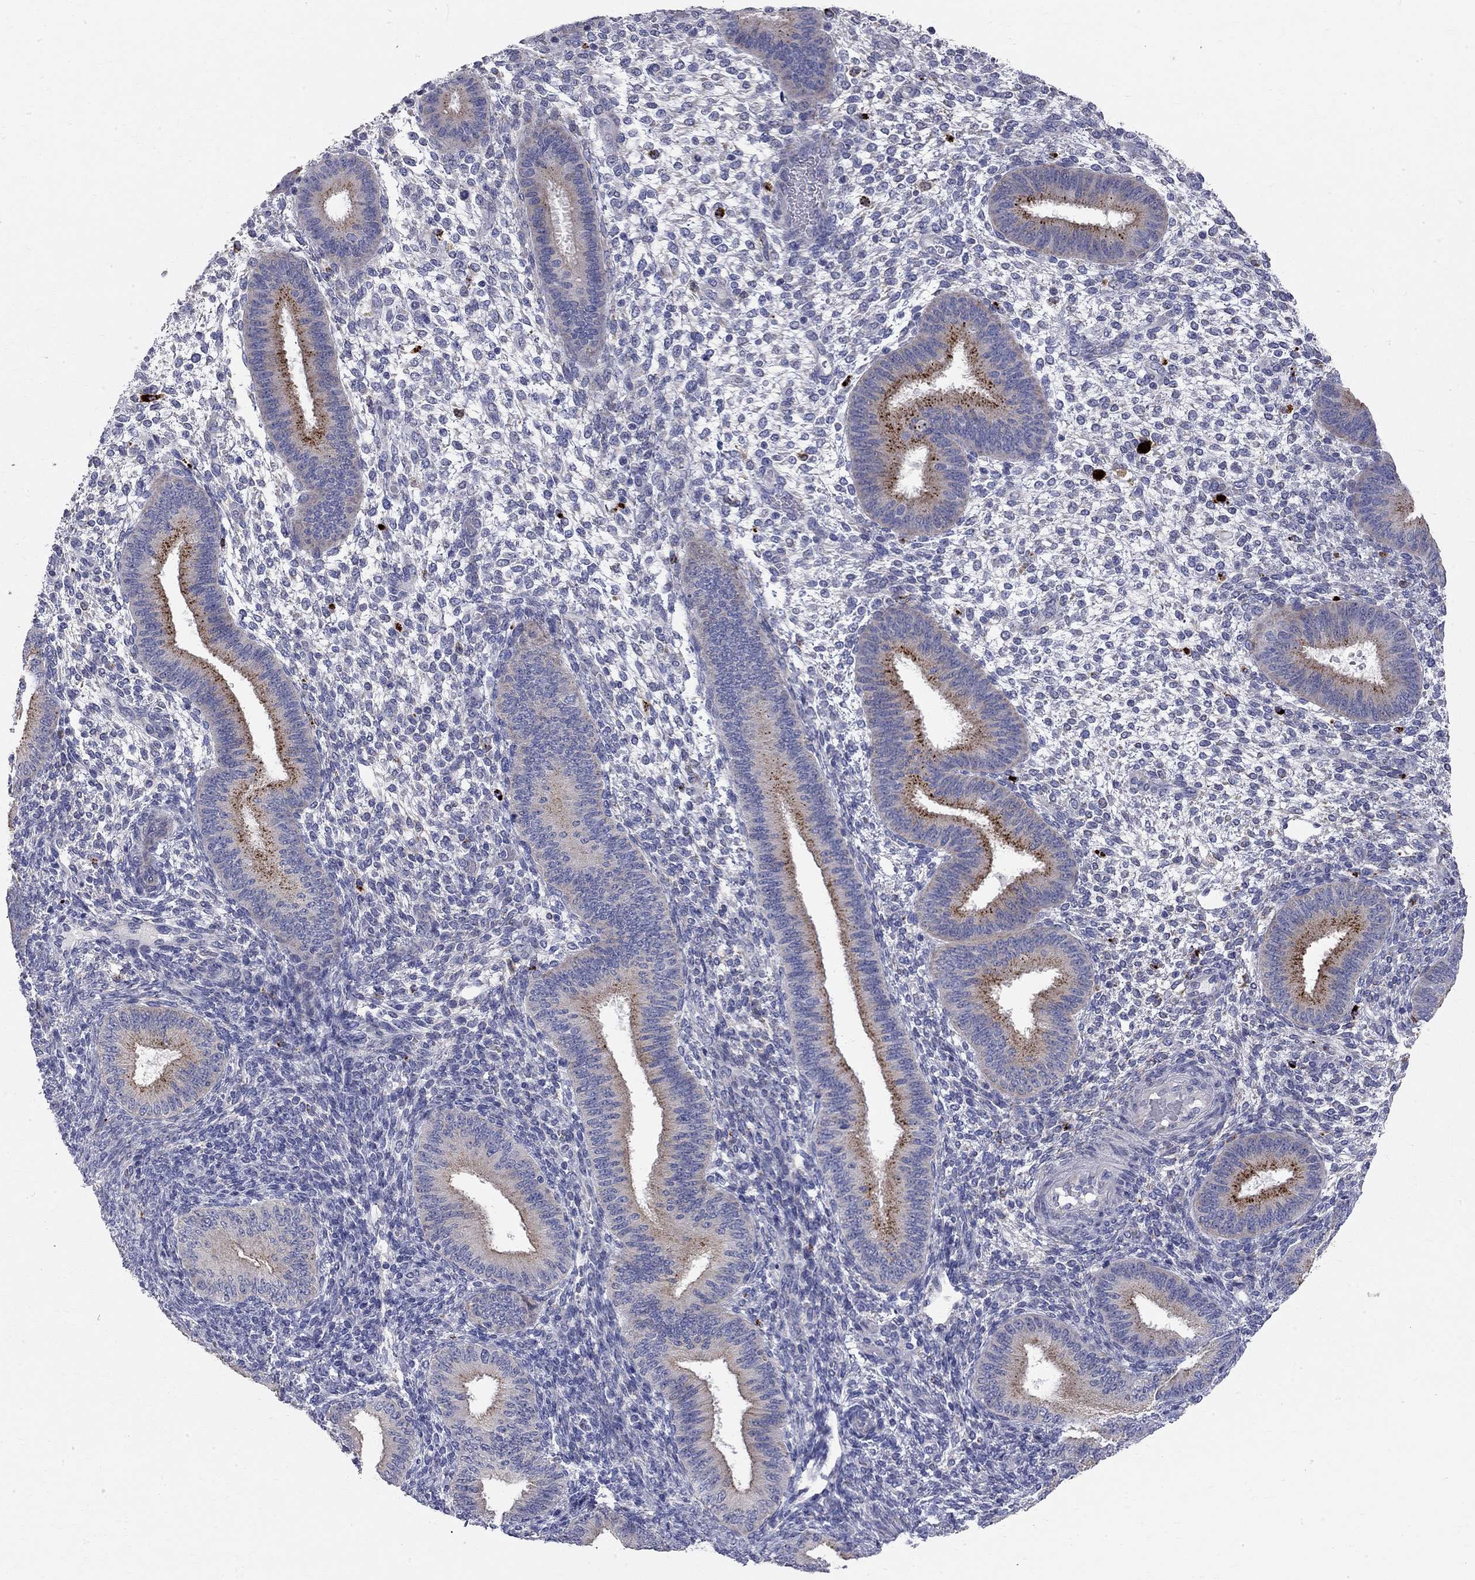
{"staining": {"intensity": "negative", "quantity": "none", "location": "none"}, "tissue": "endometrium", "cell_type": "Cells in endometrial stroma", "image_type": "normal", "snomed": [{"axis": "morphology", "description": "Normal tissue, NOS"}, {"axis": "topography", "description": "Endometrium"}], "caption": "IHC histopathology image of unremarkable endometrium: human endometrium stained with DAB shows no significant protein staining in cells in endometrial stroma. (Stains: DAB immunohistochemistry with hematoxylin counter stain, Microscopy: brightfield microscopy at high magnification).", "gene": "ACSL1", "patient": {"sex": "female", "age": 39}}